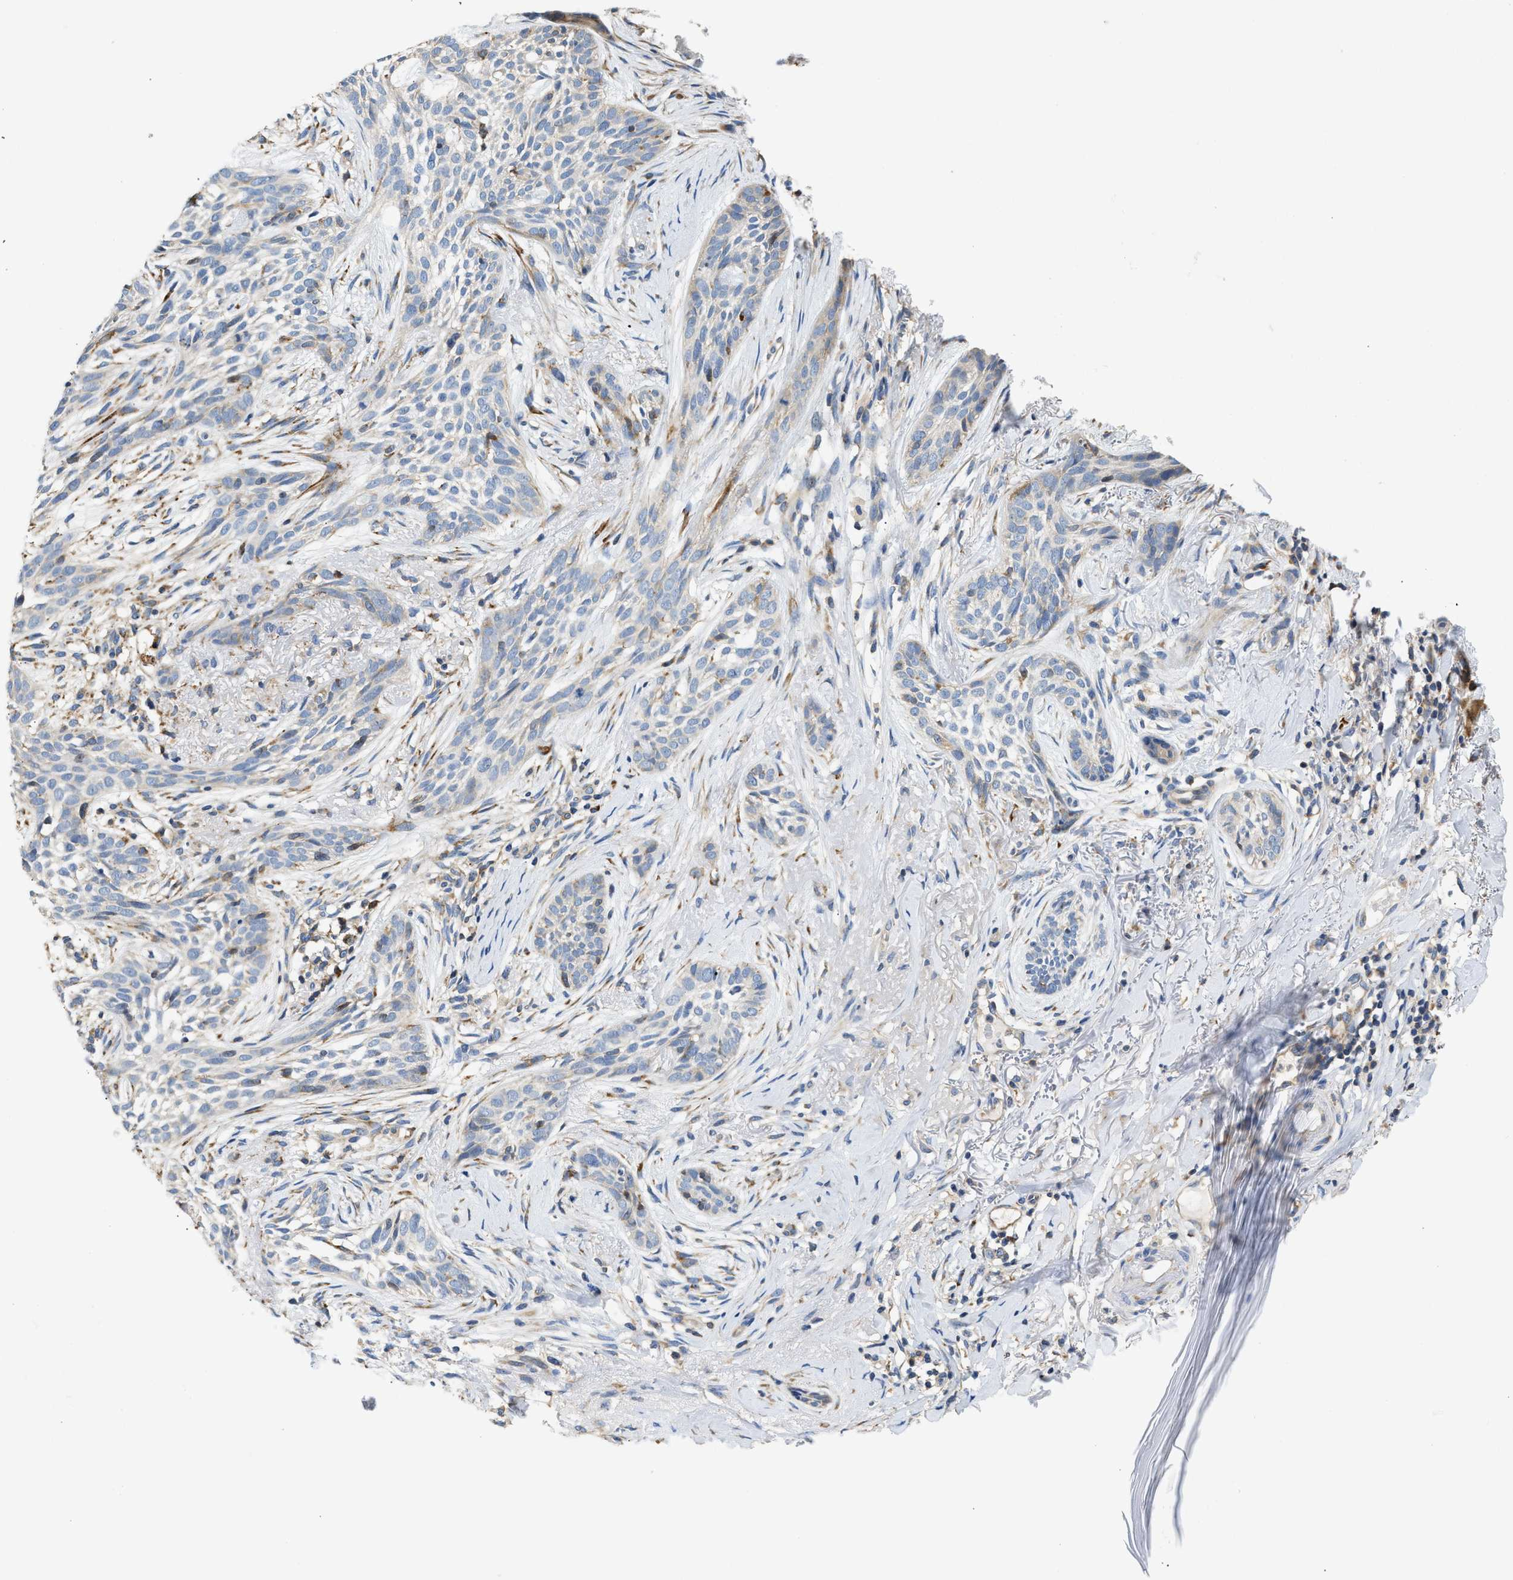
{"staining": {"intensity": "negative", "quantity": "none", "location": "none"}, "tissue": "skin cancer", "cell_type": "Tumor cells", "image_type": "cancer", "snomed": [{"axis": "morphology", "description": "Basal cell carcinoma"}, {"axis": "topography", "description": "Skin"}], "caption": "This is an immunohistochemistry image of skin cancer (basal cell carcinoma). There is no staining in tumor cells.", "gene": "AMZ1", "patient": {"sex": "female", "age": 88}}